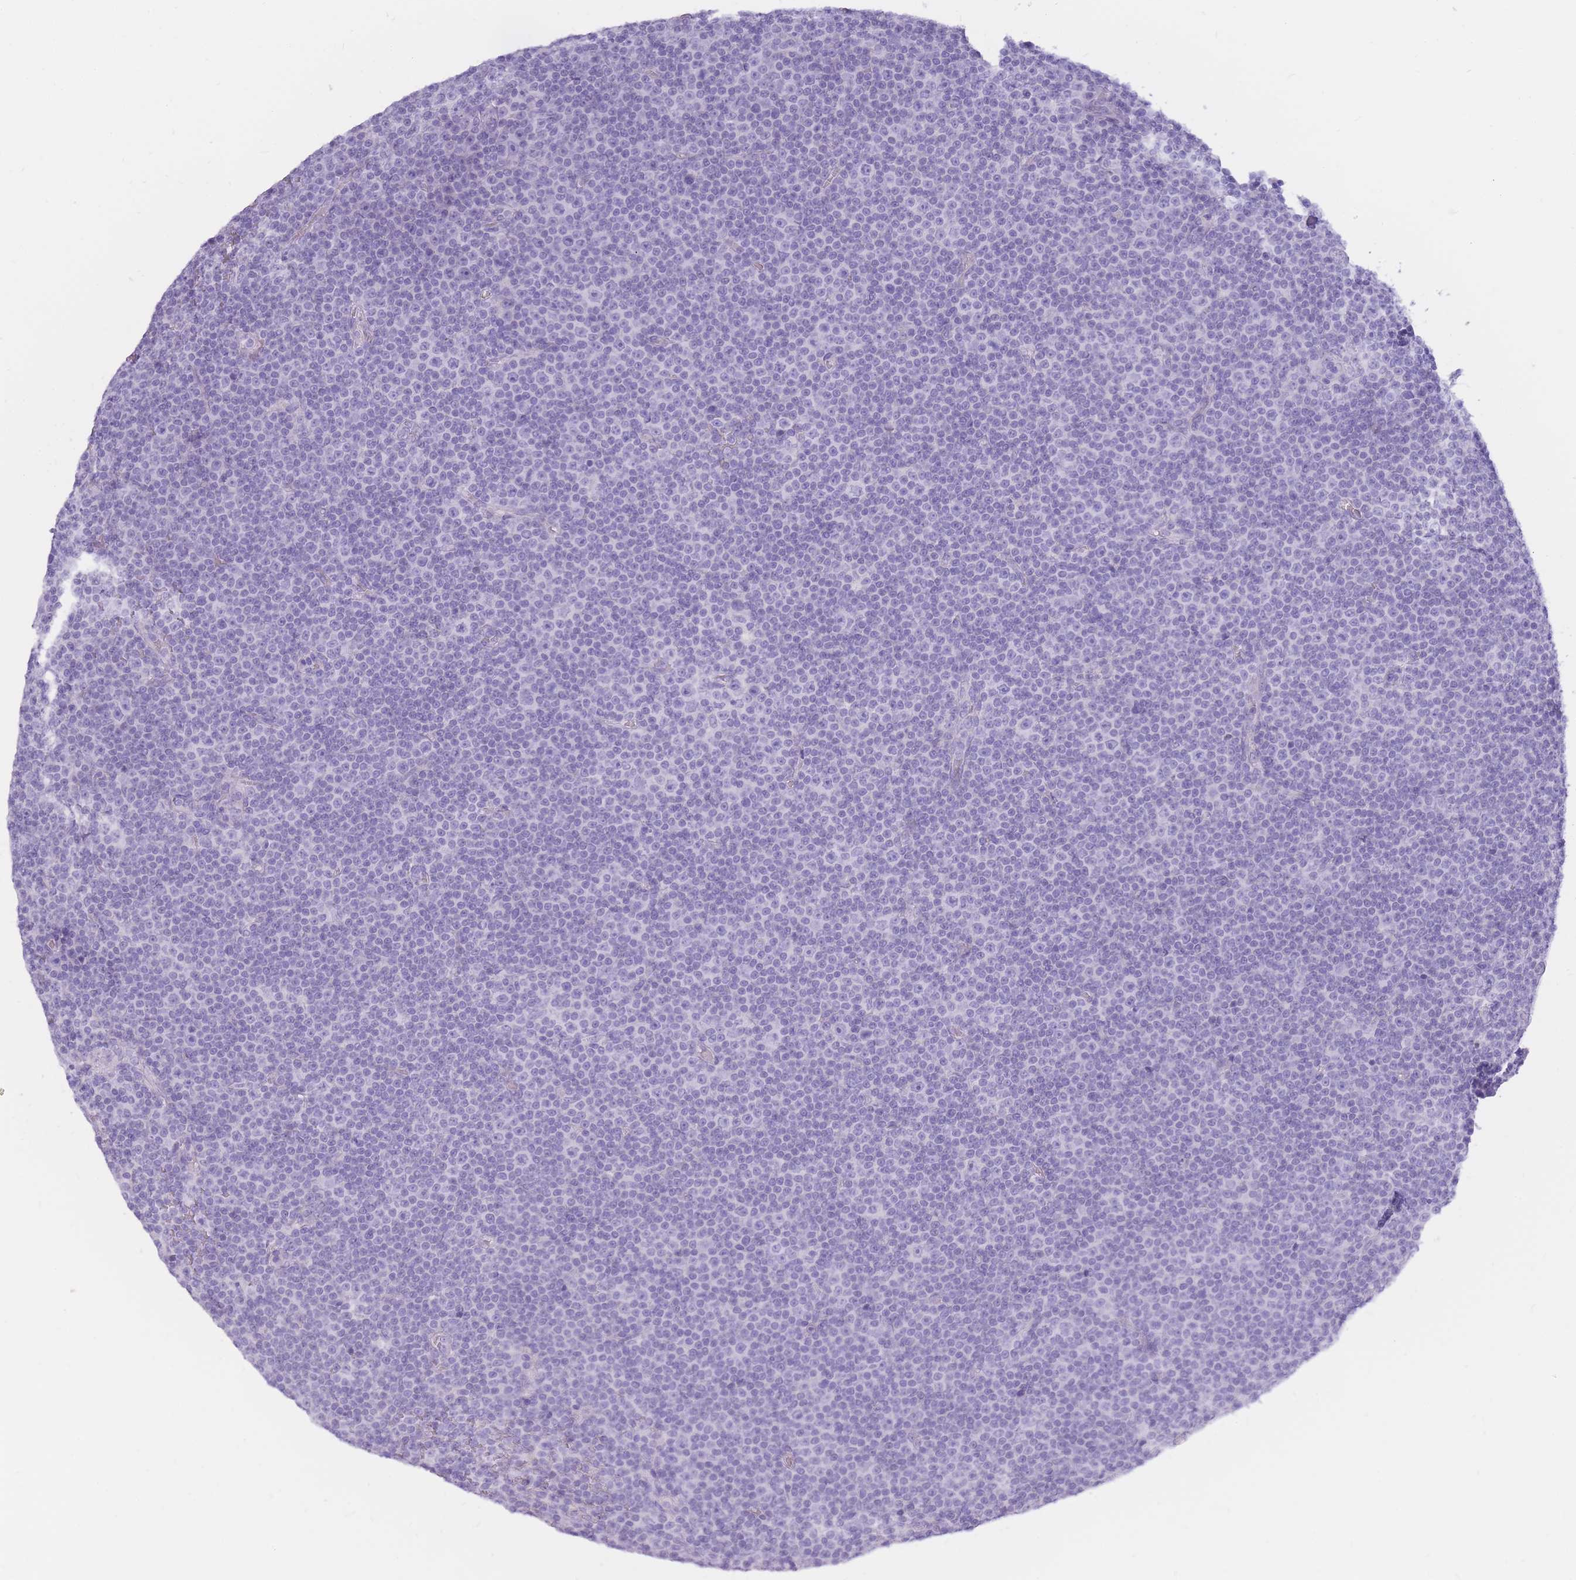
{"staining": {"intensity": "negative", "quantity": "none", "location": "none"}, "tissue": "lymphoma", "cell_type": "Tumor cells", "image_type": "cancer", "snomed": [{"axis": "morphology", "description": "Malignant lymphoma, non-Hodgkin's type, Low grade"}, {"axis": "topography", "description": "Lymph node"}], "caption": "Low-grade malignant lymphoma, non-Hodgkin's type was stained to show a protein in brown. There is no significant expression in tumor cells.", "gene": "TPSD1", "patient": {"sex": "female", "age": 67}}